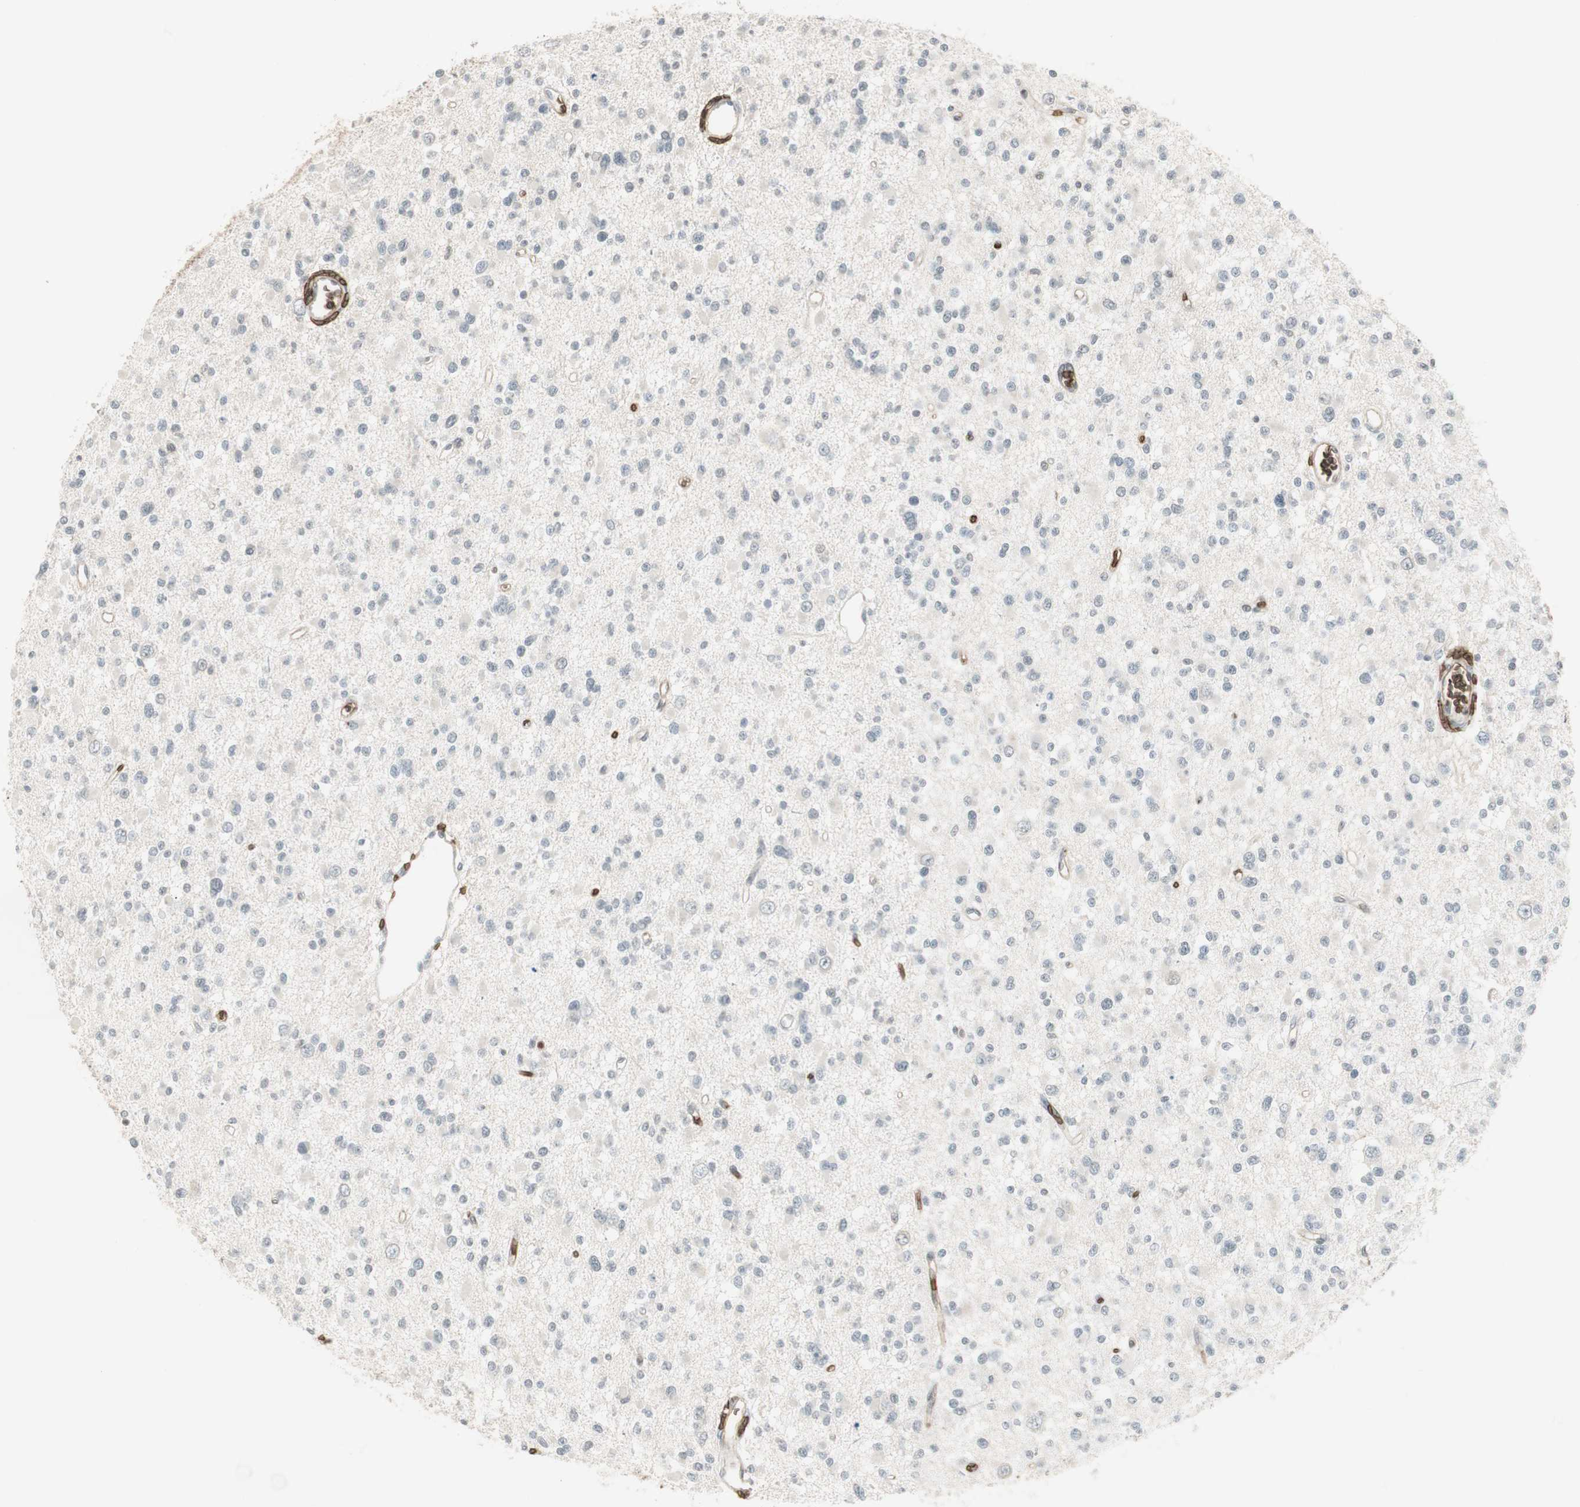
{"staining": {"intensity": "negative", "quantity": "none", "location": "none"}, "tissue": "glioma", "cell_type": "Tumor cells", "image_type": "cancer", "snomed": [{"axis": "morphology", "description": "Glioma, malignant, Low grade"}, {"axis": "topography", "description": "Brain"}], "caption": "Immunohistochemistry image of glioma stained for a protein (brown), which reveals no staining in tumor cells.", "gene": "MAP4K1", "patient": {"sex": "female", "age": 22}}